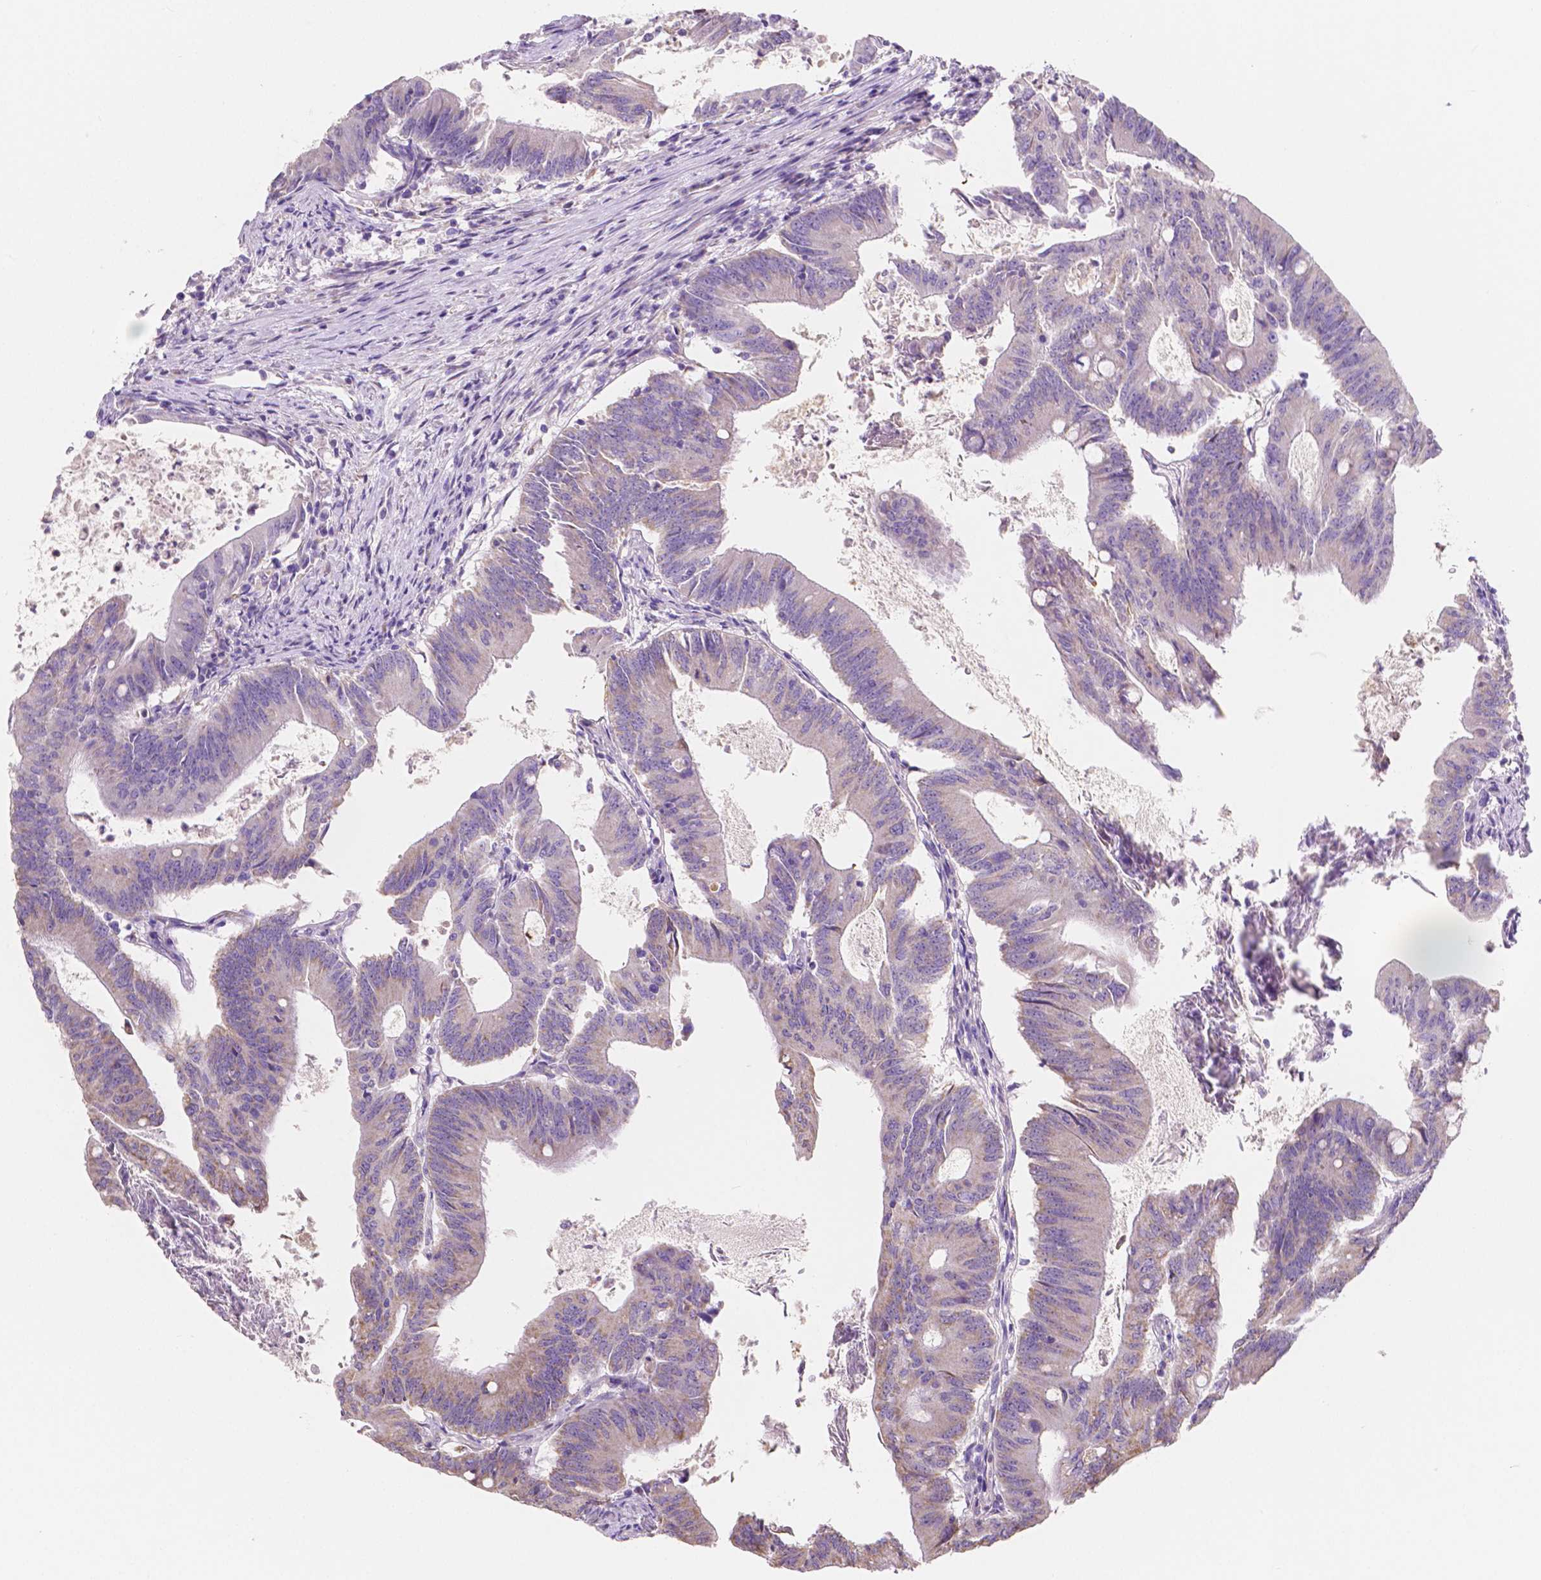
{"staining": {"intensity": "weak", "quantity": "25%-75%", "location": "cytoplasmic/membranous"}, "tissue": "colorectal cancer", "cell_type": "Tumor cells", "image_type": "cancer", "snomed": [{"axis": "morphology", "description": "Adenocarcinoma, NOS"}, {"axis": "topography", "description": "Colon"}], "caption": "Human adenocarcinoma (colorectal) stained with a protein marker exhibits weak staining in tumor cells.", "gene": "TMEM130", "patient": {"sex": "female", "age": 70}}